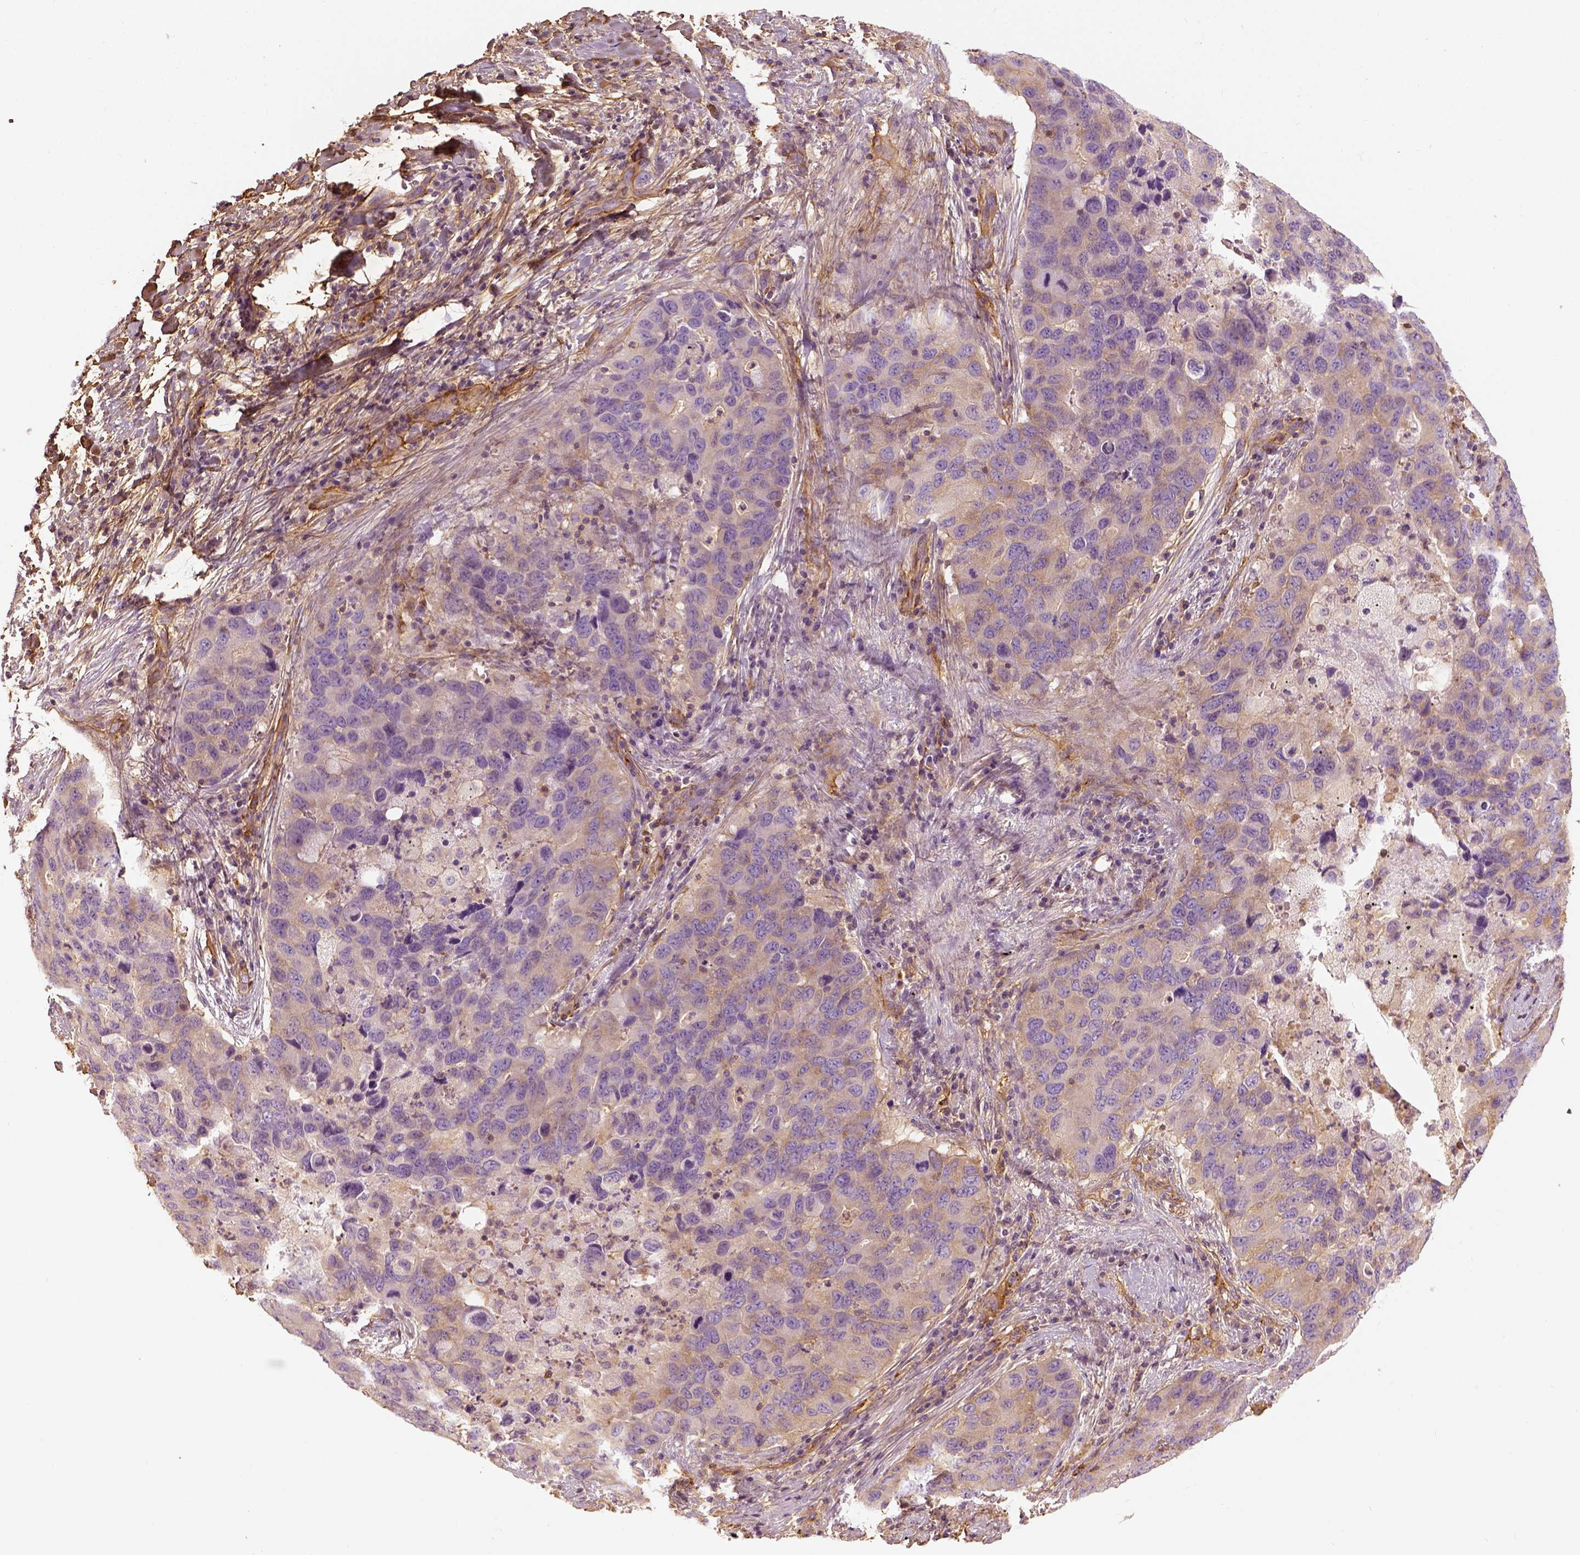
{"staining": {"intensity": "weak", "quantity": "25%-75%", "location": "cytoplasmic/membranous"}, "tissue": "lung cancer", "cell_type": "Tumor cells", "image_type": "cancer", "snomed": [{"axis": "morphology", "description": "Adenocarcinoma, NOS"}, {"axis": "morphology", "description": "Adenocarcinoma, metastatic, NOS"}, {"axis": "topography", "description": "Lymph node"}, {"axis": "topography", "description": "Lung"}], "caption": "Tumor cells display low levels of weak cytoplasmic/membranous positivity in approximately 25%-75% of cells in lung cancer. The staining is performed using DAB (3,3'-diaminobenzidine) brown chromogen to label protein expression. The nuclei are counter-stained blue using hematoxylin.", "gene": "COL6A2", "patient": {"sex": "female", "age": 54}}